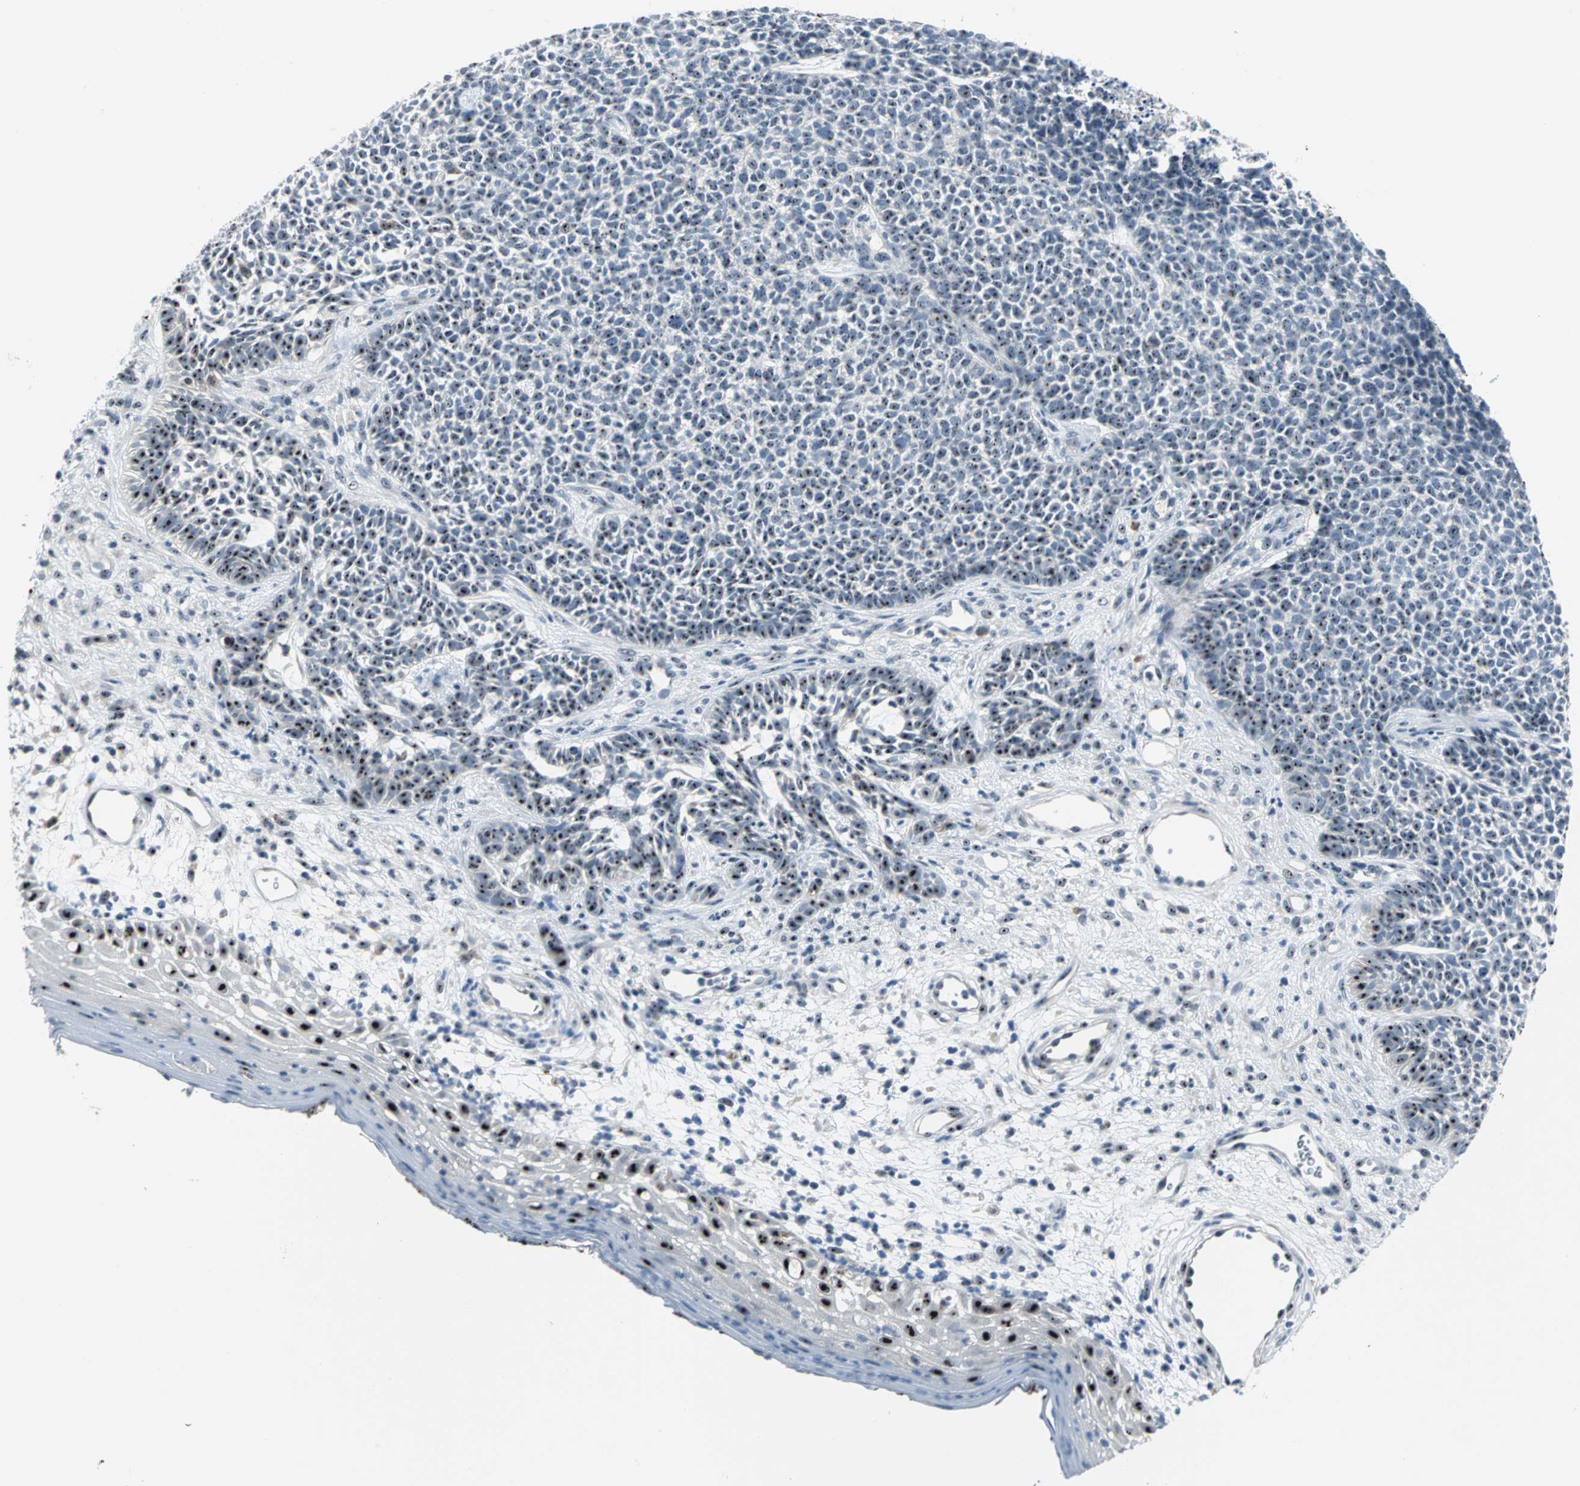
{"staining": {"intensity": "moderate", "quantity": ">75%", "location": "nuclear"}, "tissue": "skin cancer", "cell_type": "Tumor cells", "image_type": "cancer", "snomed": [{"axis": "morphology", "description": "Basal cell carcinoma"}, {"axis": "topography", "description": "Skin"}], "caption": "Moderate nuclear protein expression is appreciated in about >75% of tumor cells in basal cell carcinoma (skin).", "gene": "MYBBP1A", "patient": {"sex": "female", "age": 84}}